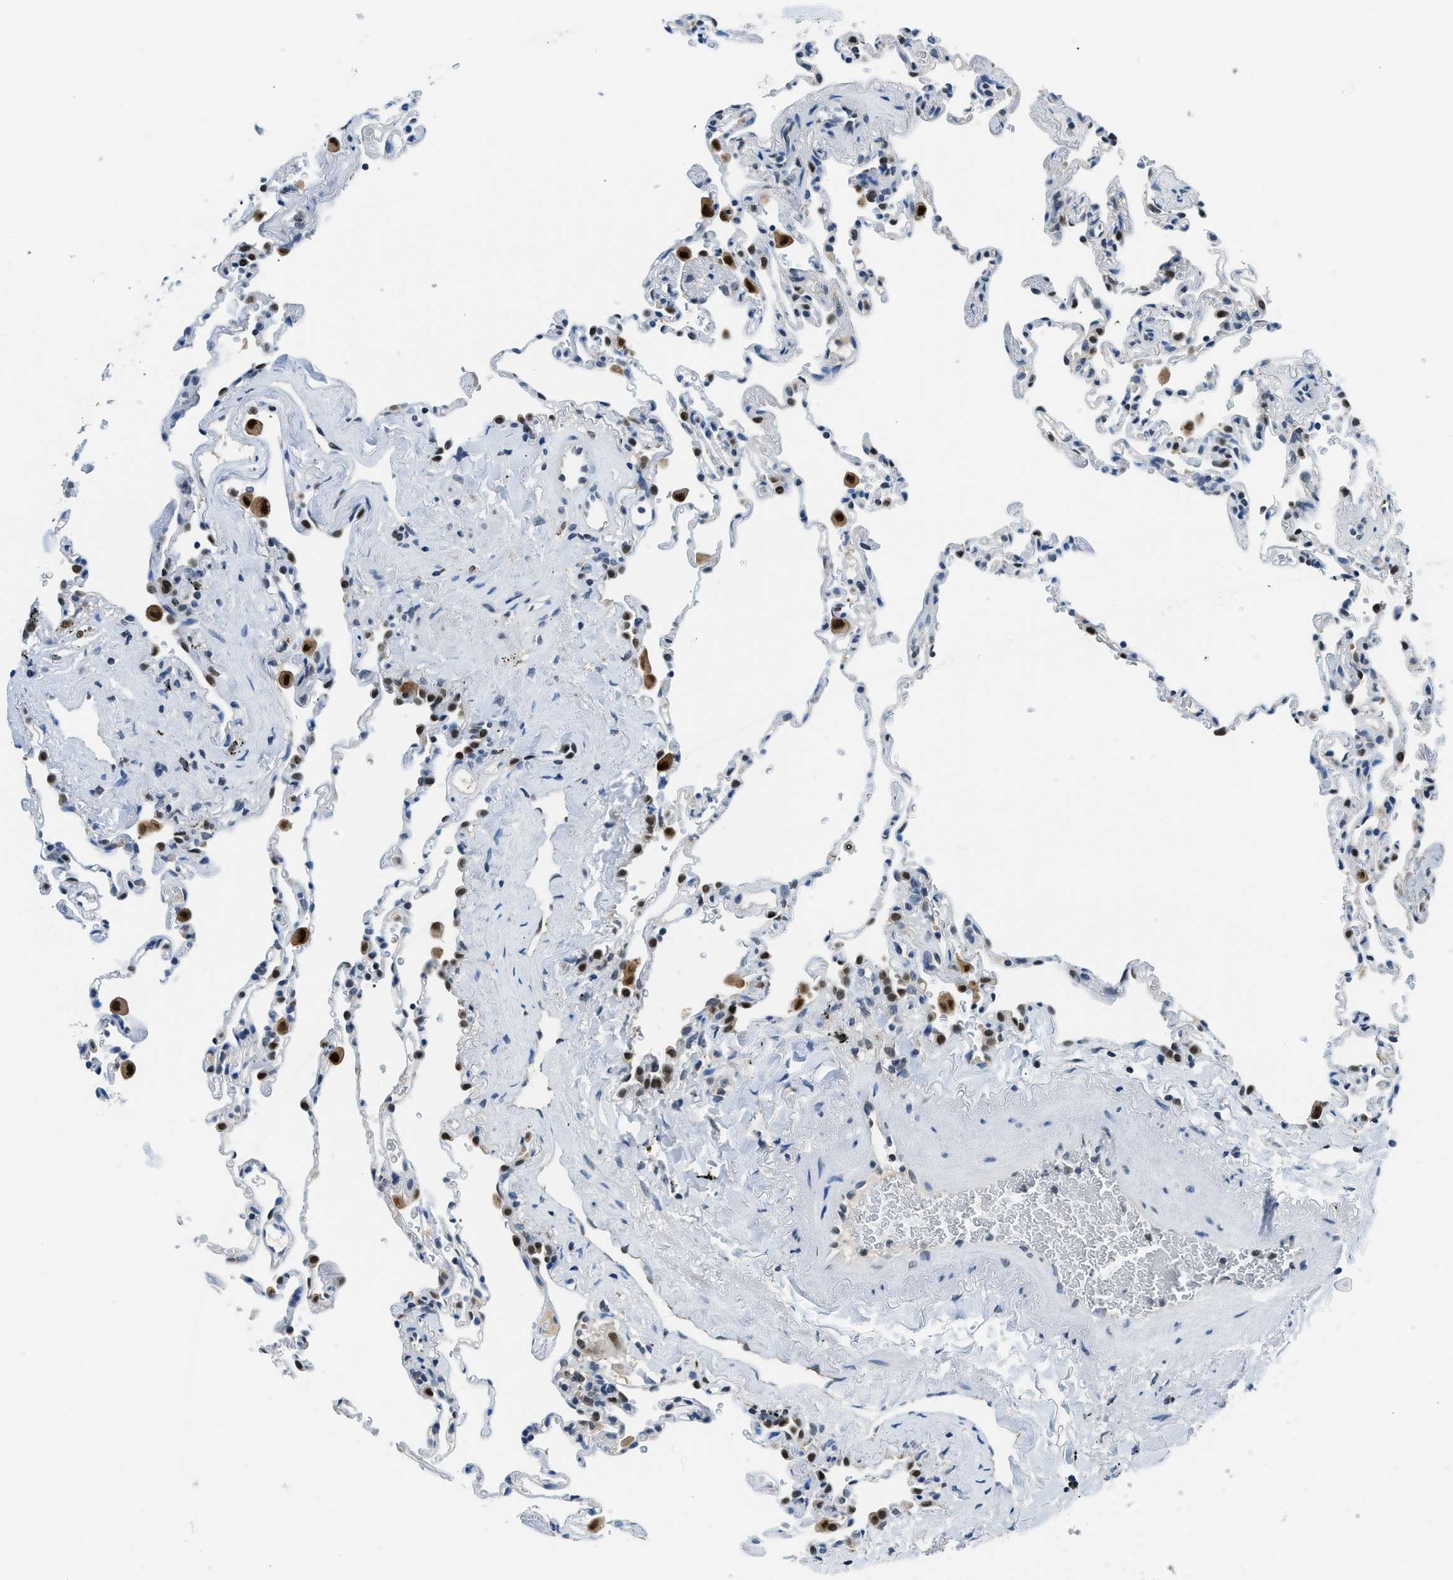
{"staining": {"intensity": "moderate", "quantity": "<25%", "location": "nuclear"}, "tissue": "lung", "cell_type": "Alveolar cells", "image_type": "normal", "snomed": [{"axis": "morphology", "description": "Normal tissue, NOS"}, {"axis": "topography", "description": "Lung"}], "caption": "Immunohistochemistry (IHC) image of unremarkable lung stained for a protein (brown), which exhibits low levels of moderate nuclear positivity in approximately <25% of alveolar cells.", "gene": "ALX1", "patient": {"sex": "male", "age": 59}}